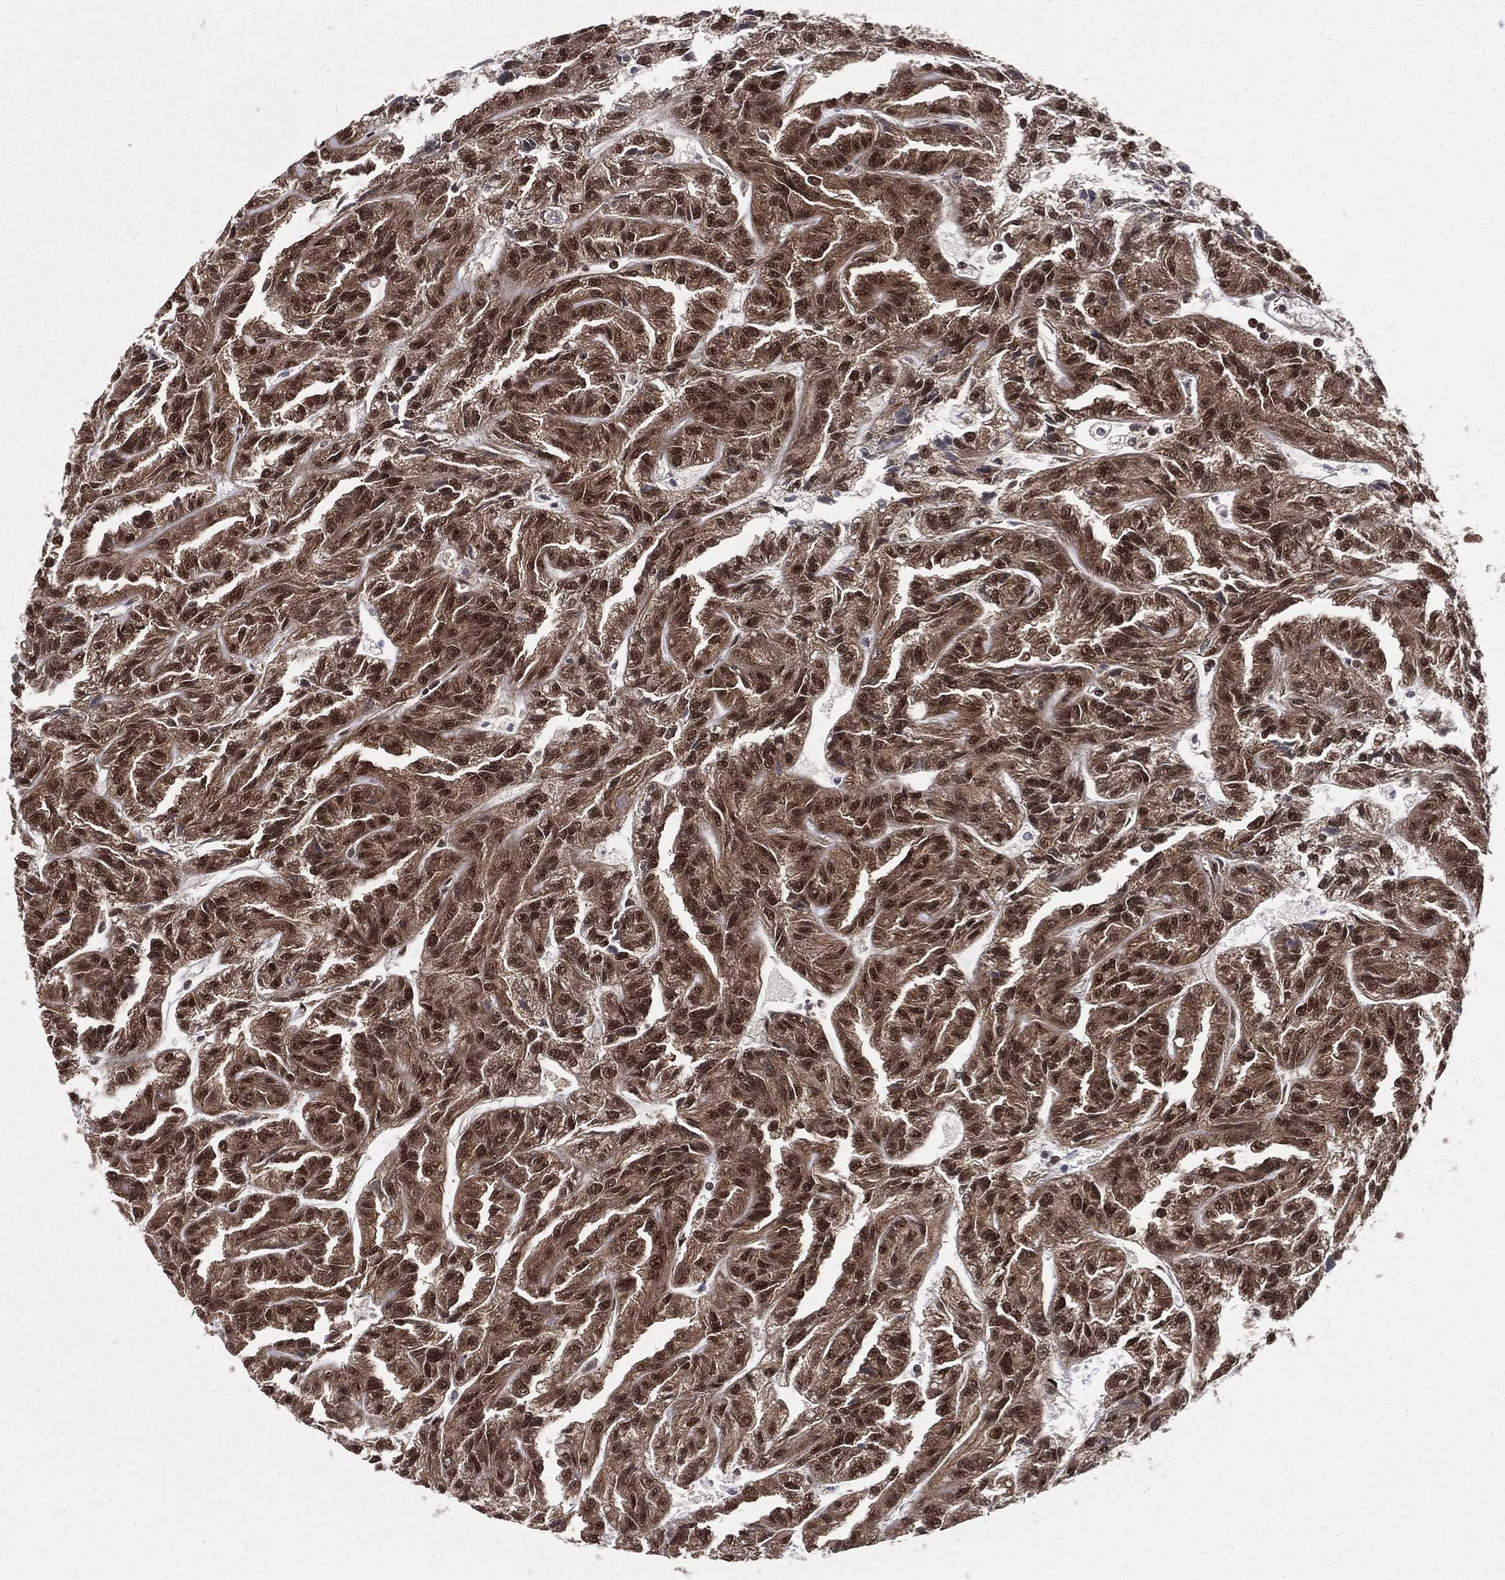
{"staining": {"intensity": "strong", "quantity": ">75%", "location": "cytoplasmic/membranous,nuclear"}, "tissue": "renal cancer", "cell_type": "Tumor cells", "image_type": "cancer", "snomed": [{"axis": "morphology", "description": "Adenocarcinoma, NOS"}, {"axis": "topography", "description": "Kidney"}], "caption": "DAB immunohistochemical staining of adenocarcinoma (renal) shows strong cytoplasmic/membranous and nuclear protein positivity in about >75% of tumor cells. The protein is shown in brown color, while the nuclei are stained blue.", "gene": "COPS4", "patient": {"sex": "male", "age": 79}}